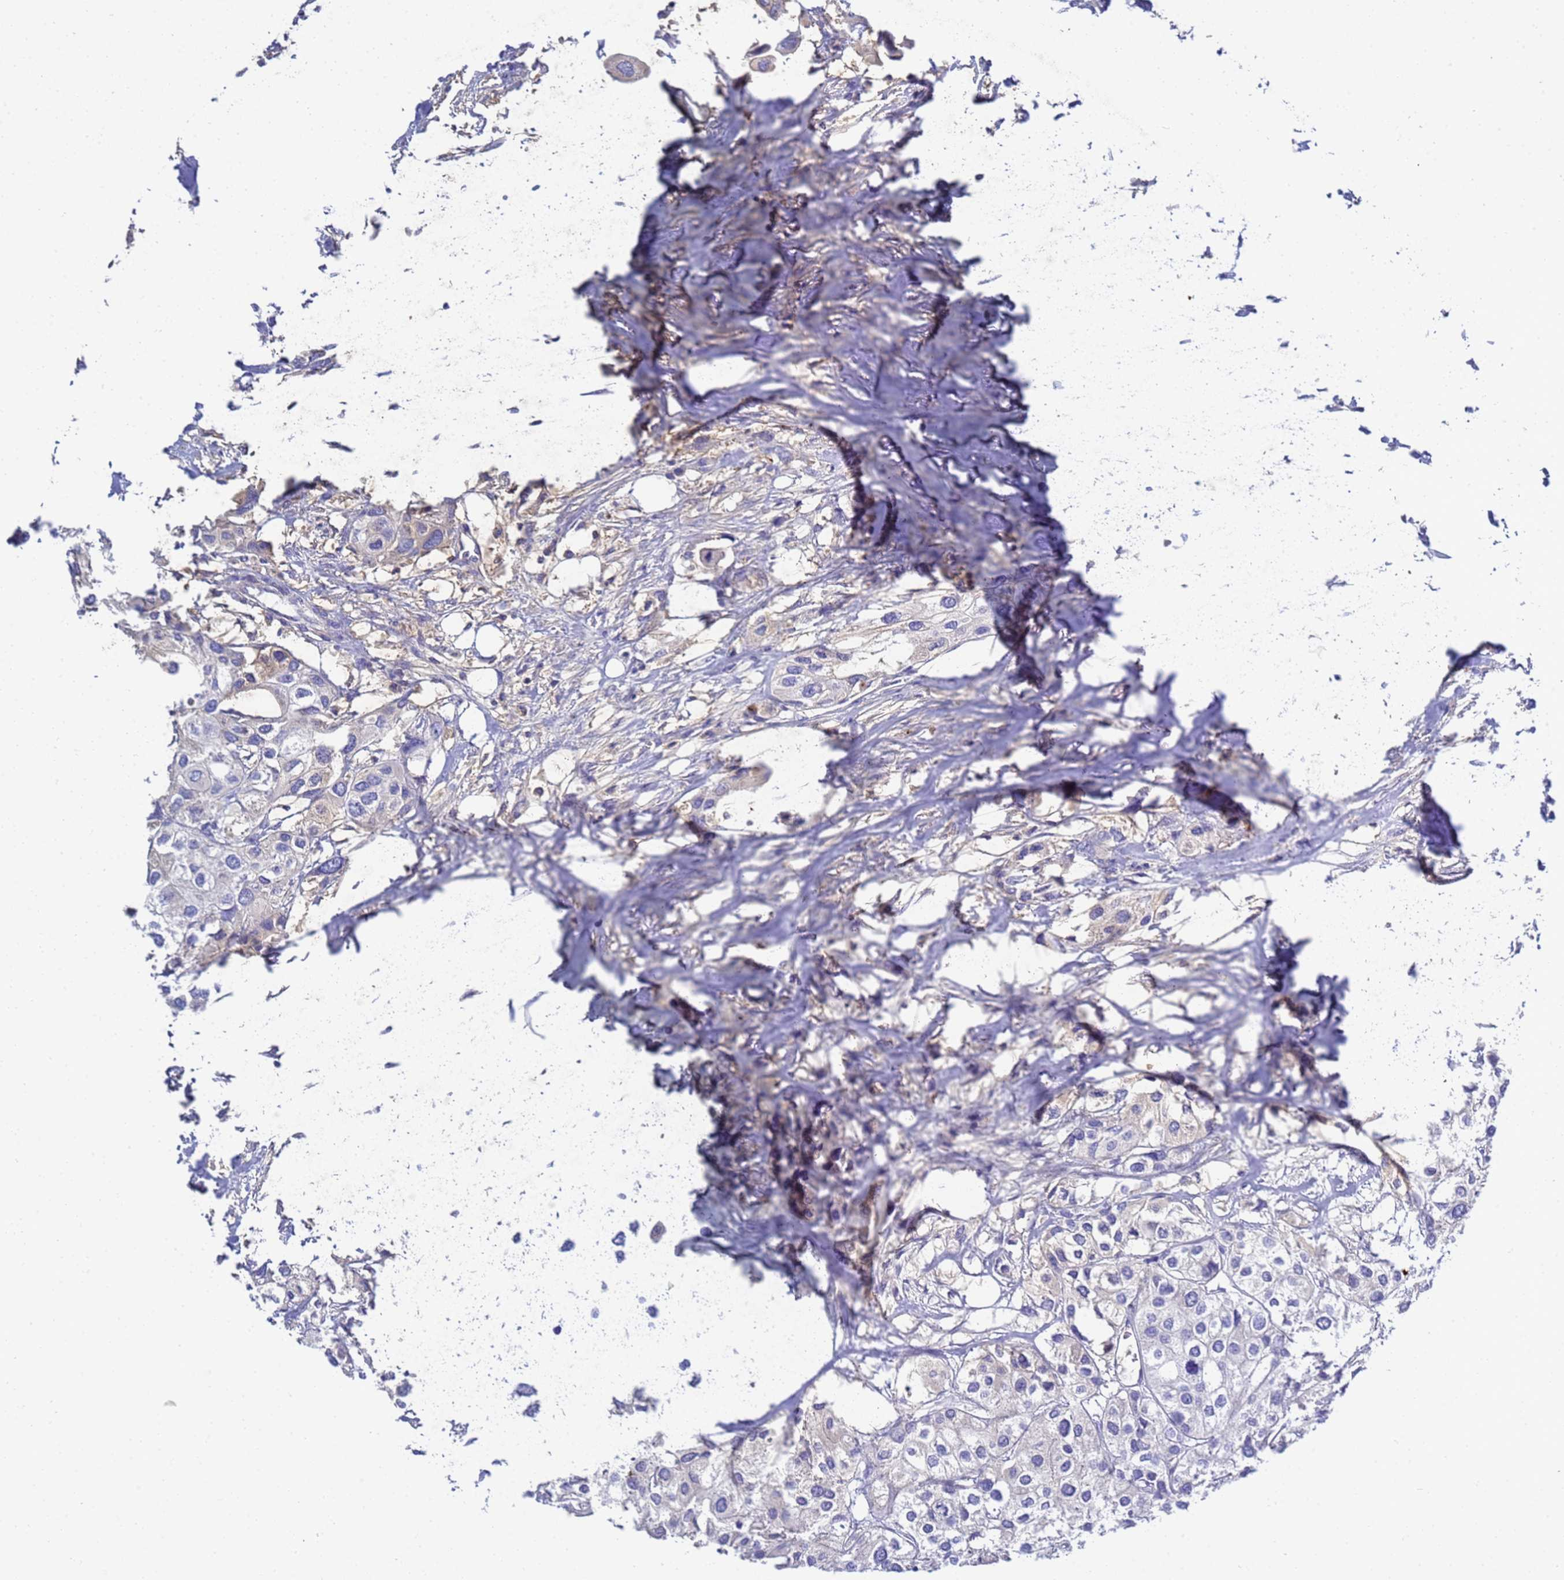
{"staining": {"intensity": "negative", "quantity": "none", "location": "none"}, "tissue": "urothelial cancer", "cell_type": "Tumor cells", "image_type": "cancer", "snomed": [{"axis": "morphology", "description": "Urothelial carcinoma, High grade"}, {"axis": "topography", "description": "Urinary bladder"}], "caption": "DAB (3,3'-diaminobenzidine) immunohistochemical staining of human high-grade urothelial carcinoma demonstrates no significant expression in tumor cells.", "gene": "TBCD", "patient": {"sex": "male", "age": 64}}